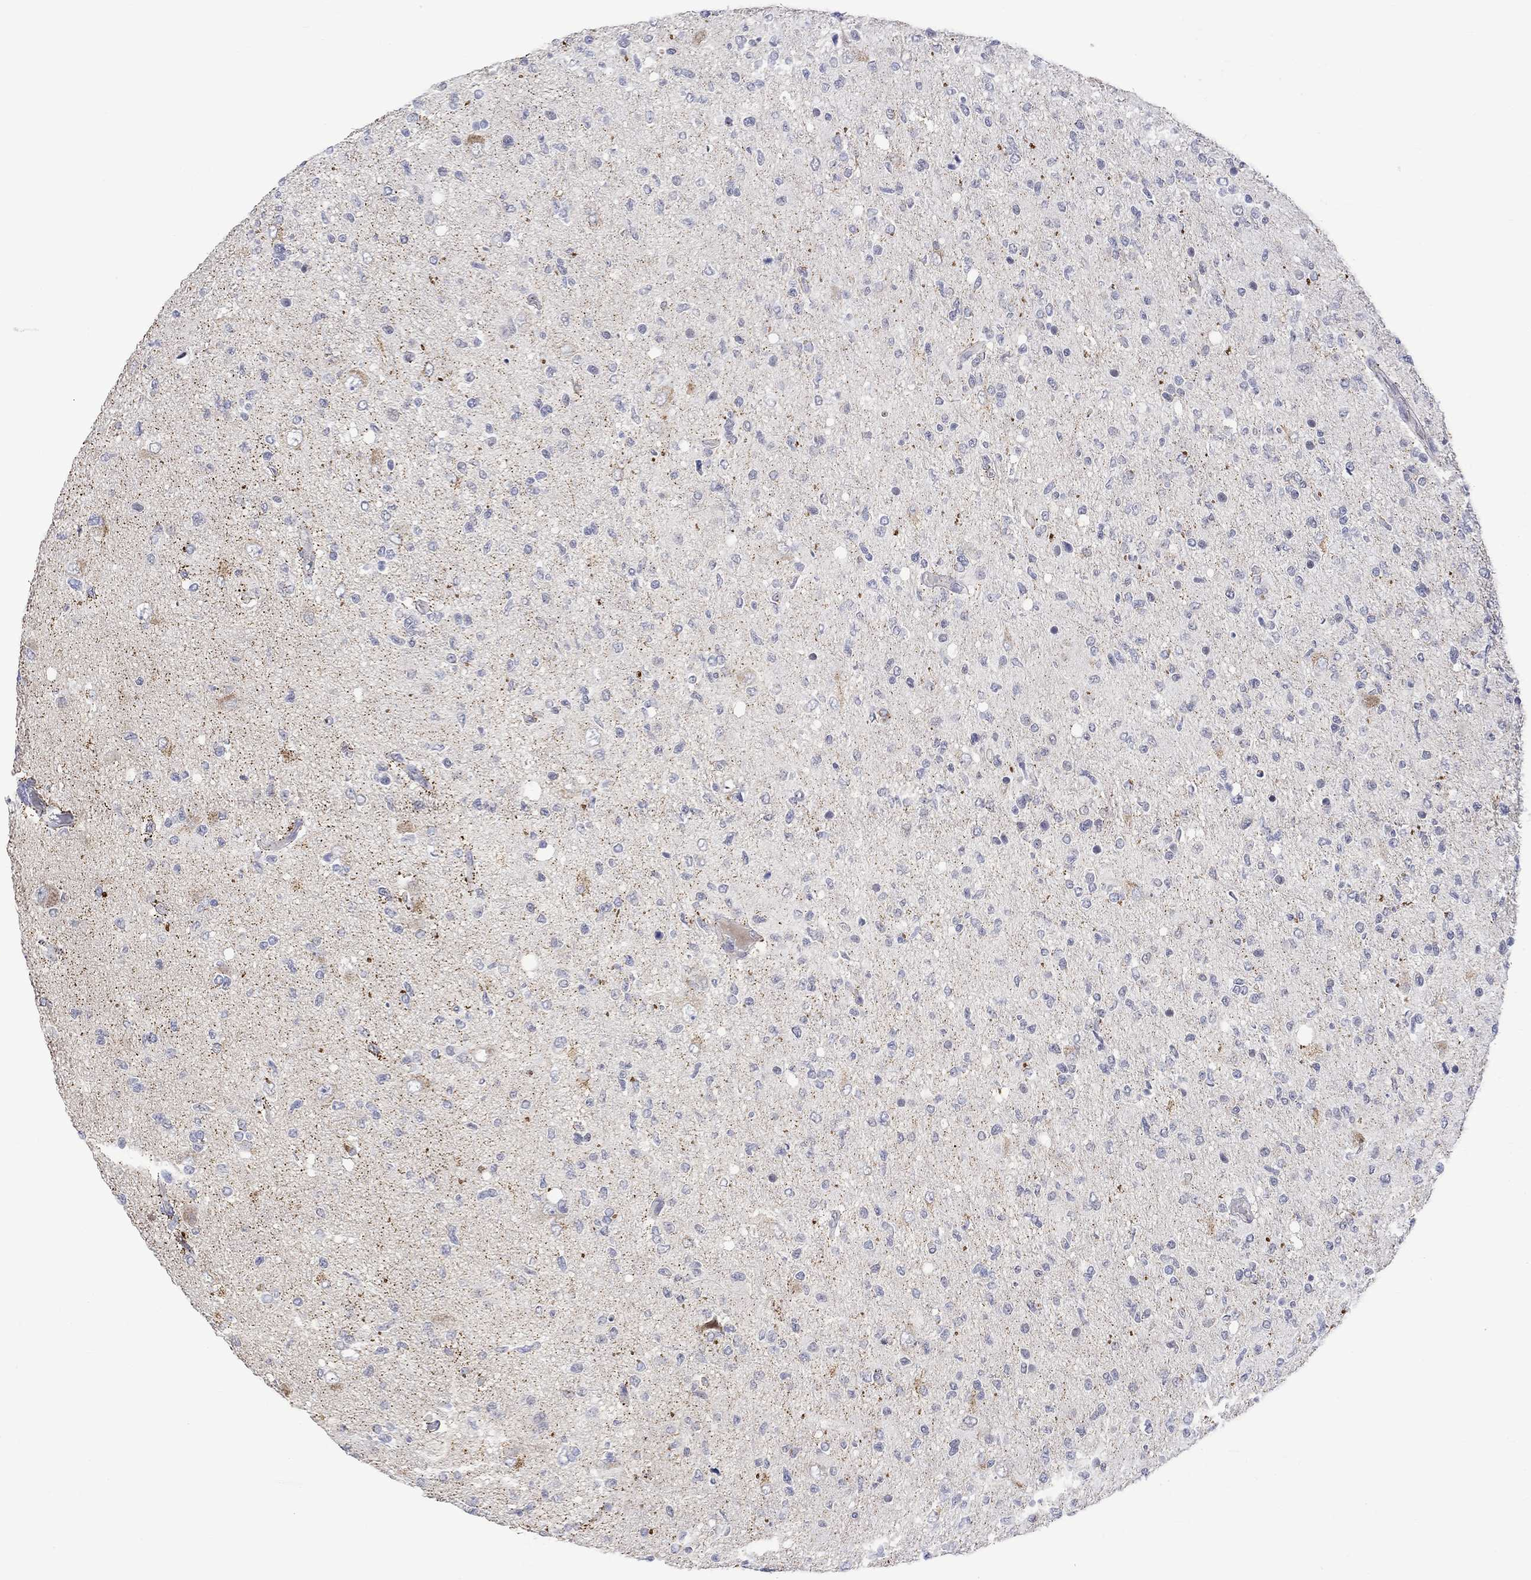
{"staining": {"intensity": "negative", "quantity": "none", "location": "none"}, "tissue": "glioma", "cell_type": "Tumor cells", "image_type": "cancer", "snomed": [{"axis": "morphology", "description": "Glioma, malignant, High grade"}, {"axis": "topography", "description": "Cerebral cortex"}], "caption": "IHC image of neoplastic tissue: glioma stained with DAB (3,3'-diaminobenzidine) displays no significant protein positivity in tumor cells. The staining was performed using DAB to visualize the protein expression in brown, while the nuclei were stained in blue with hematoxylin (Magnification: 20x).", "gene": "SLC48A1", "patient": {"sex": "male", "age": 70}}